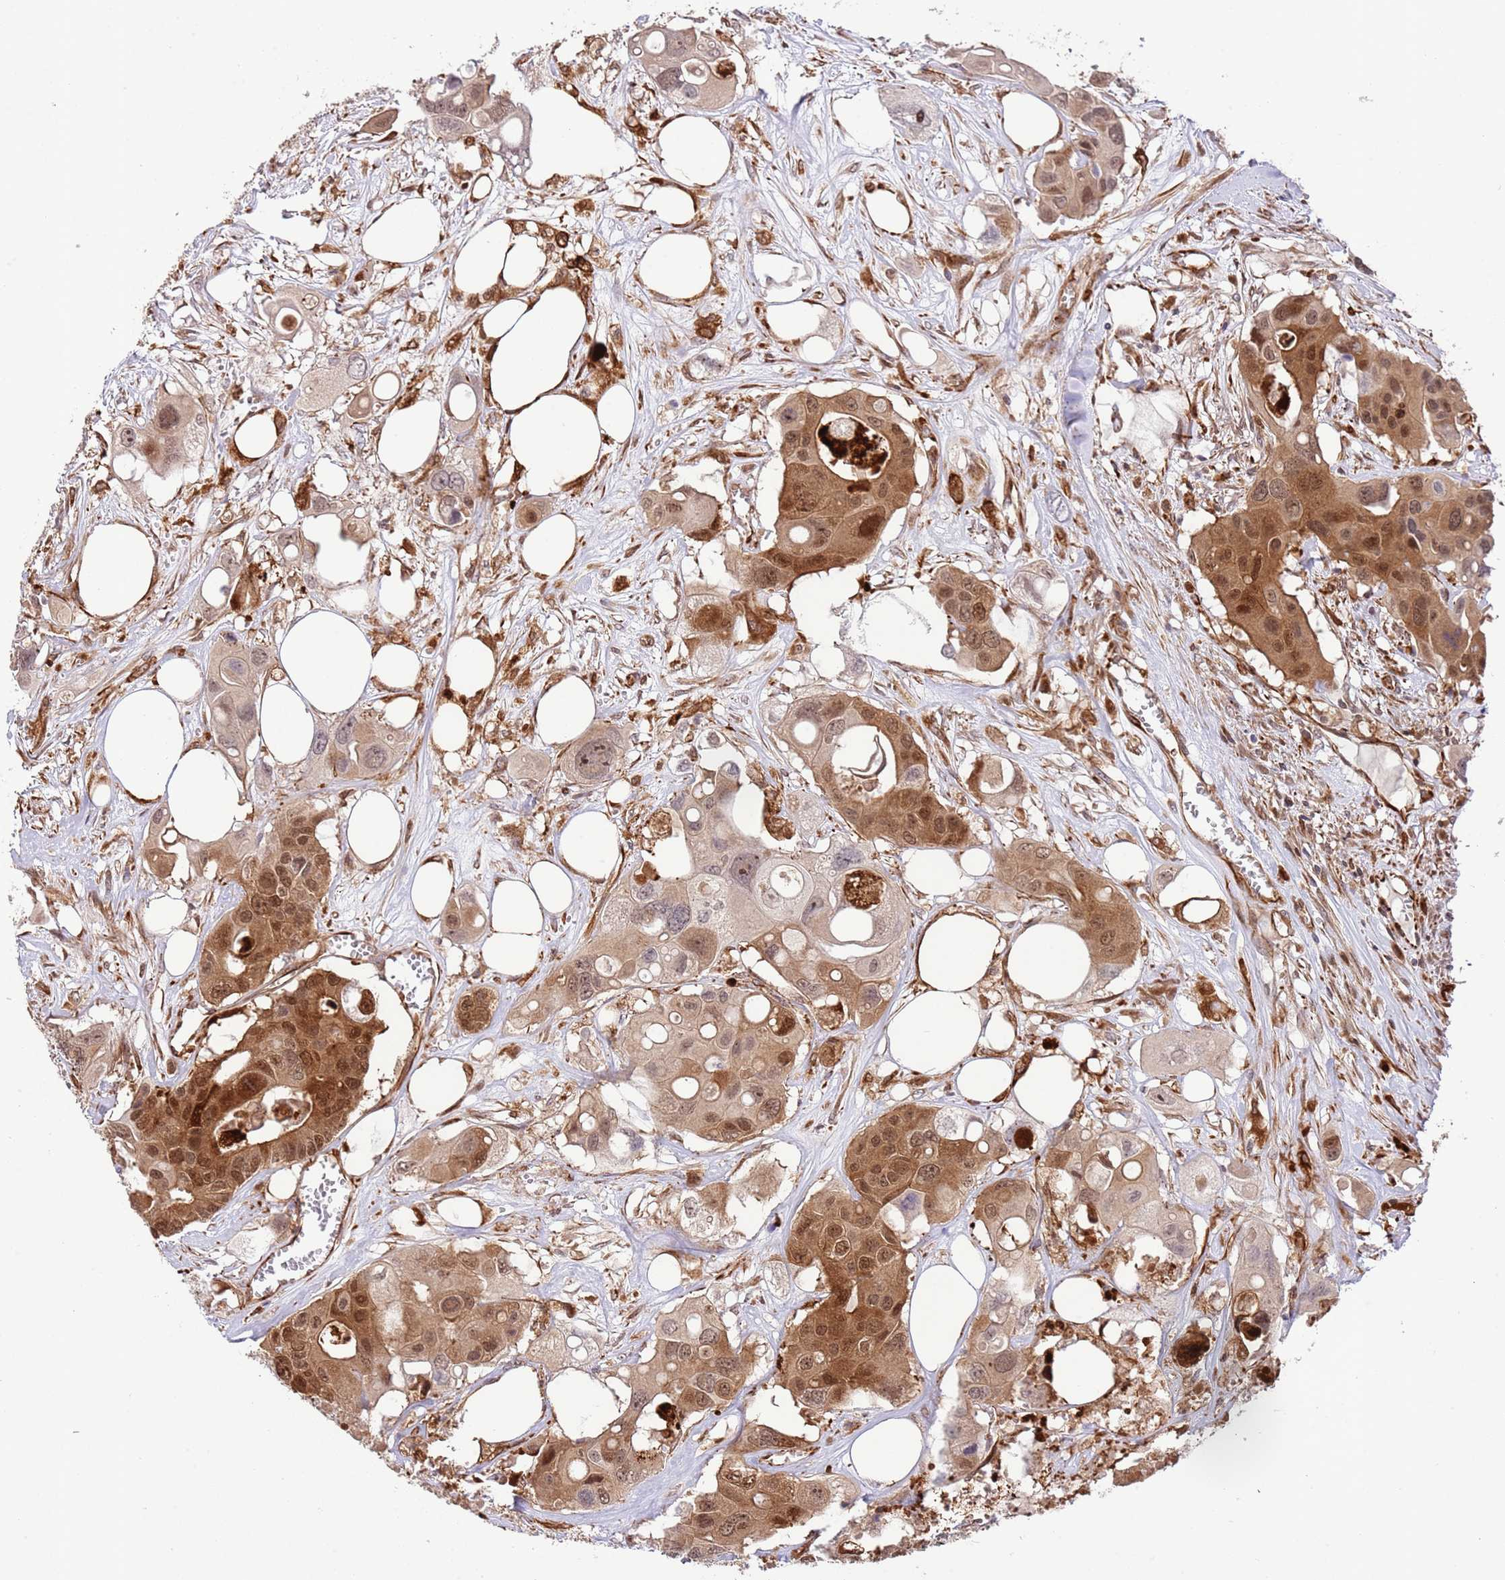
{"staining": {"intensity": "moderate", "quantity": ">75%", "location": "cytoplasmic/membranous,nuclear"}, "tissue": "colorectal cancer", "cell_type": "Tumor cells", "image_type": "cancer", "snomed": [{"axis": "morphology", "description": "Adenocarcinoma, NOS"}, {"axis": "topography", "description": "Colon"}], "caption": "The image demonstrates staining of colorectal adenocarcinoma, revealing moderate cytoplasmic/membranous and nuclear protein expression (brown color) within tumor cells. Nuclei are stained in blue.", "gene": "NEK3", "patient": {"sex": "male", "age": 77}}